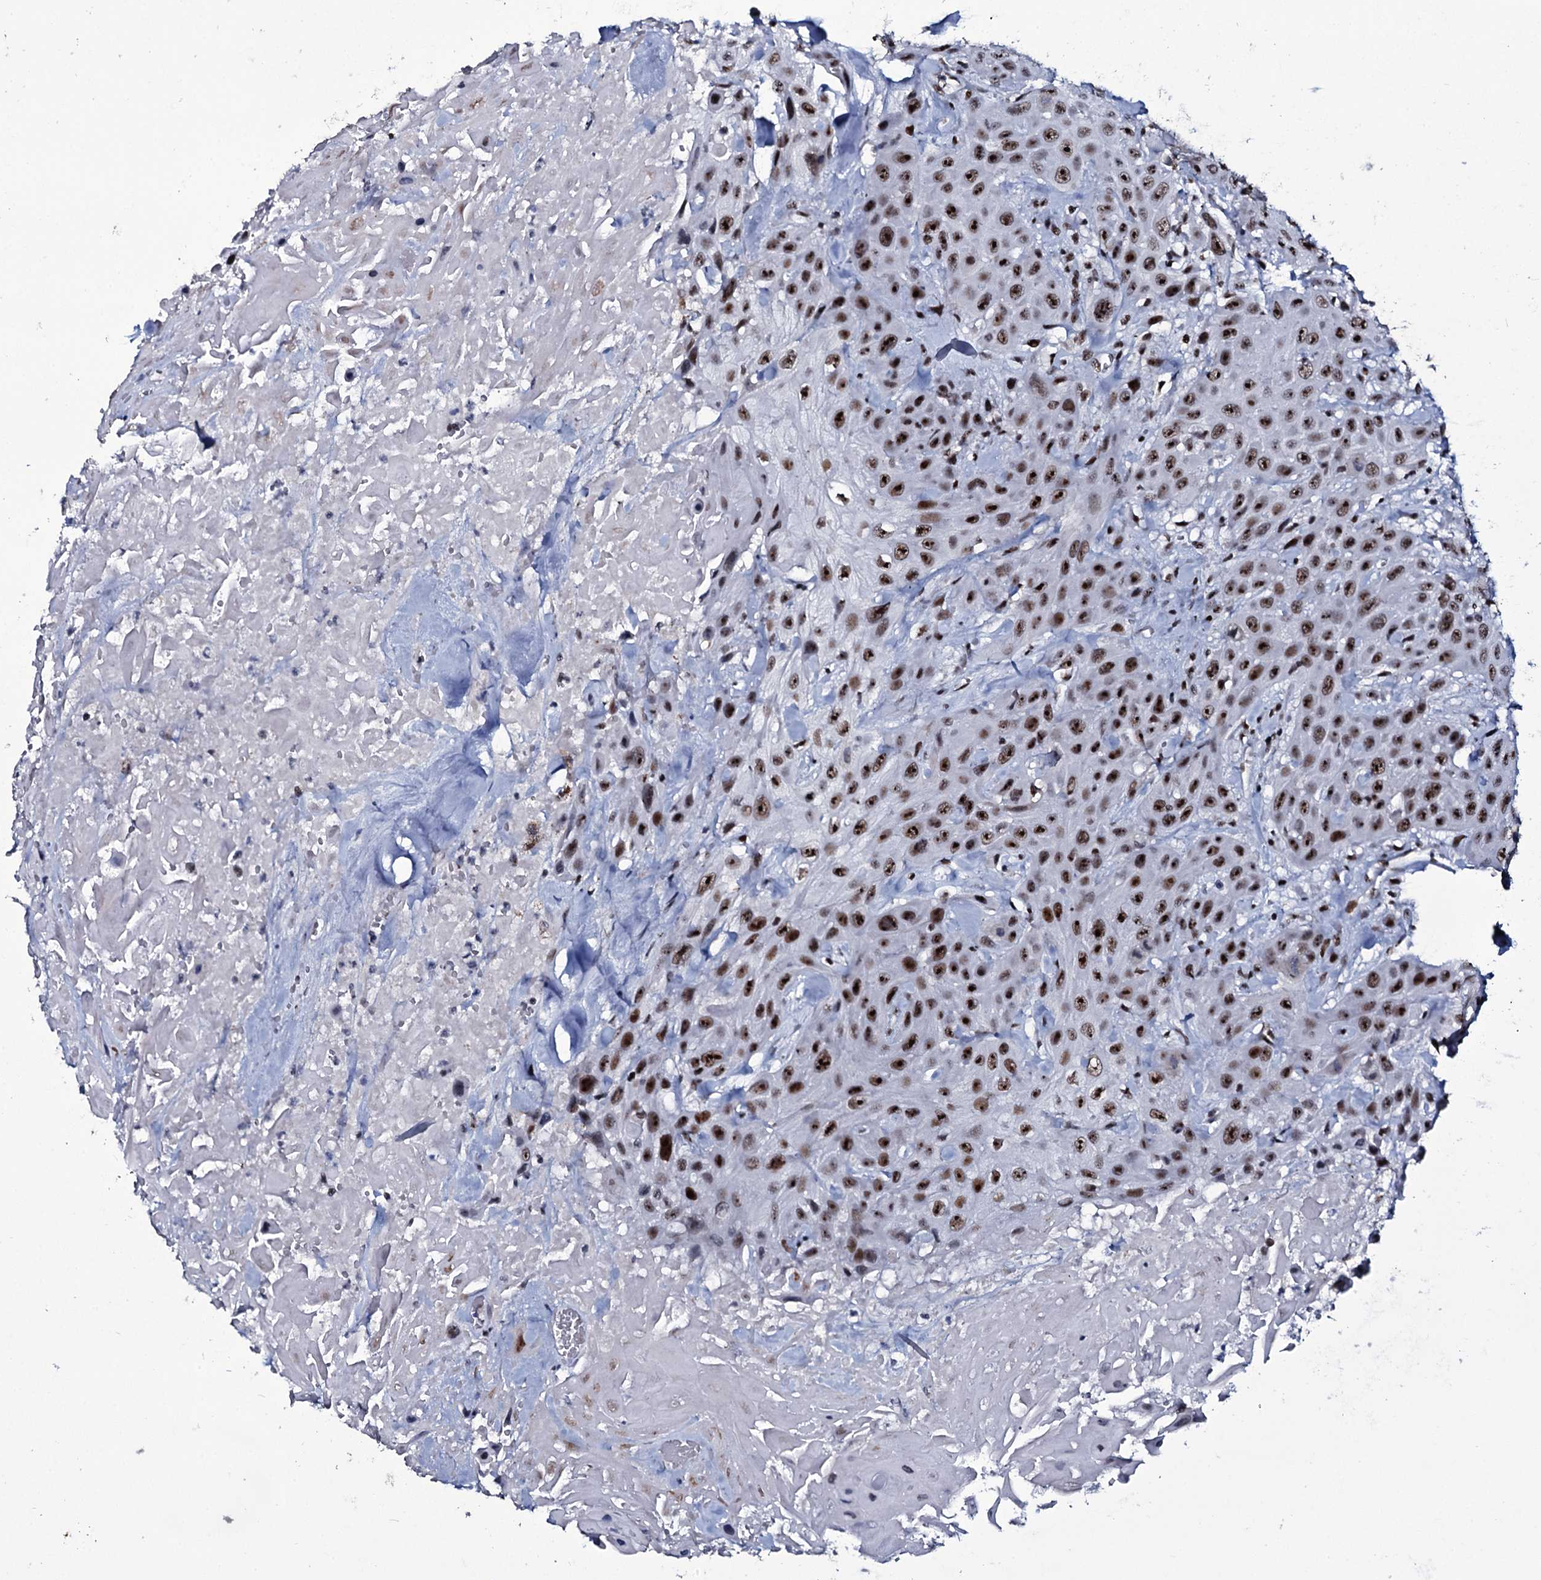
{"staining": {"intensity": "strong", "quantity": ">75%", "location": "nuclear"}, "tissue": "head and neck cancer", "cell_type": "Tumor cells", "image_type": "cancer", "snomed": [{"axis": "morphology", "description": "Squamous cell carcinoma, NOS"}, {"axis": "topography", "description": "Head-Neck"}], "caption": "An image of head and neck squamous cell carcinoma stained for a protein shows strong nuclear brown staining in tumor cells.", "gene": "ZMIZ2", "patient": {"sex": "male", "age": 81}}